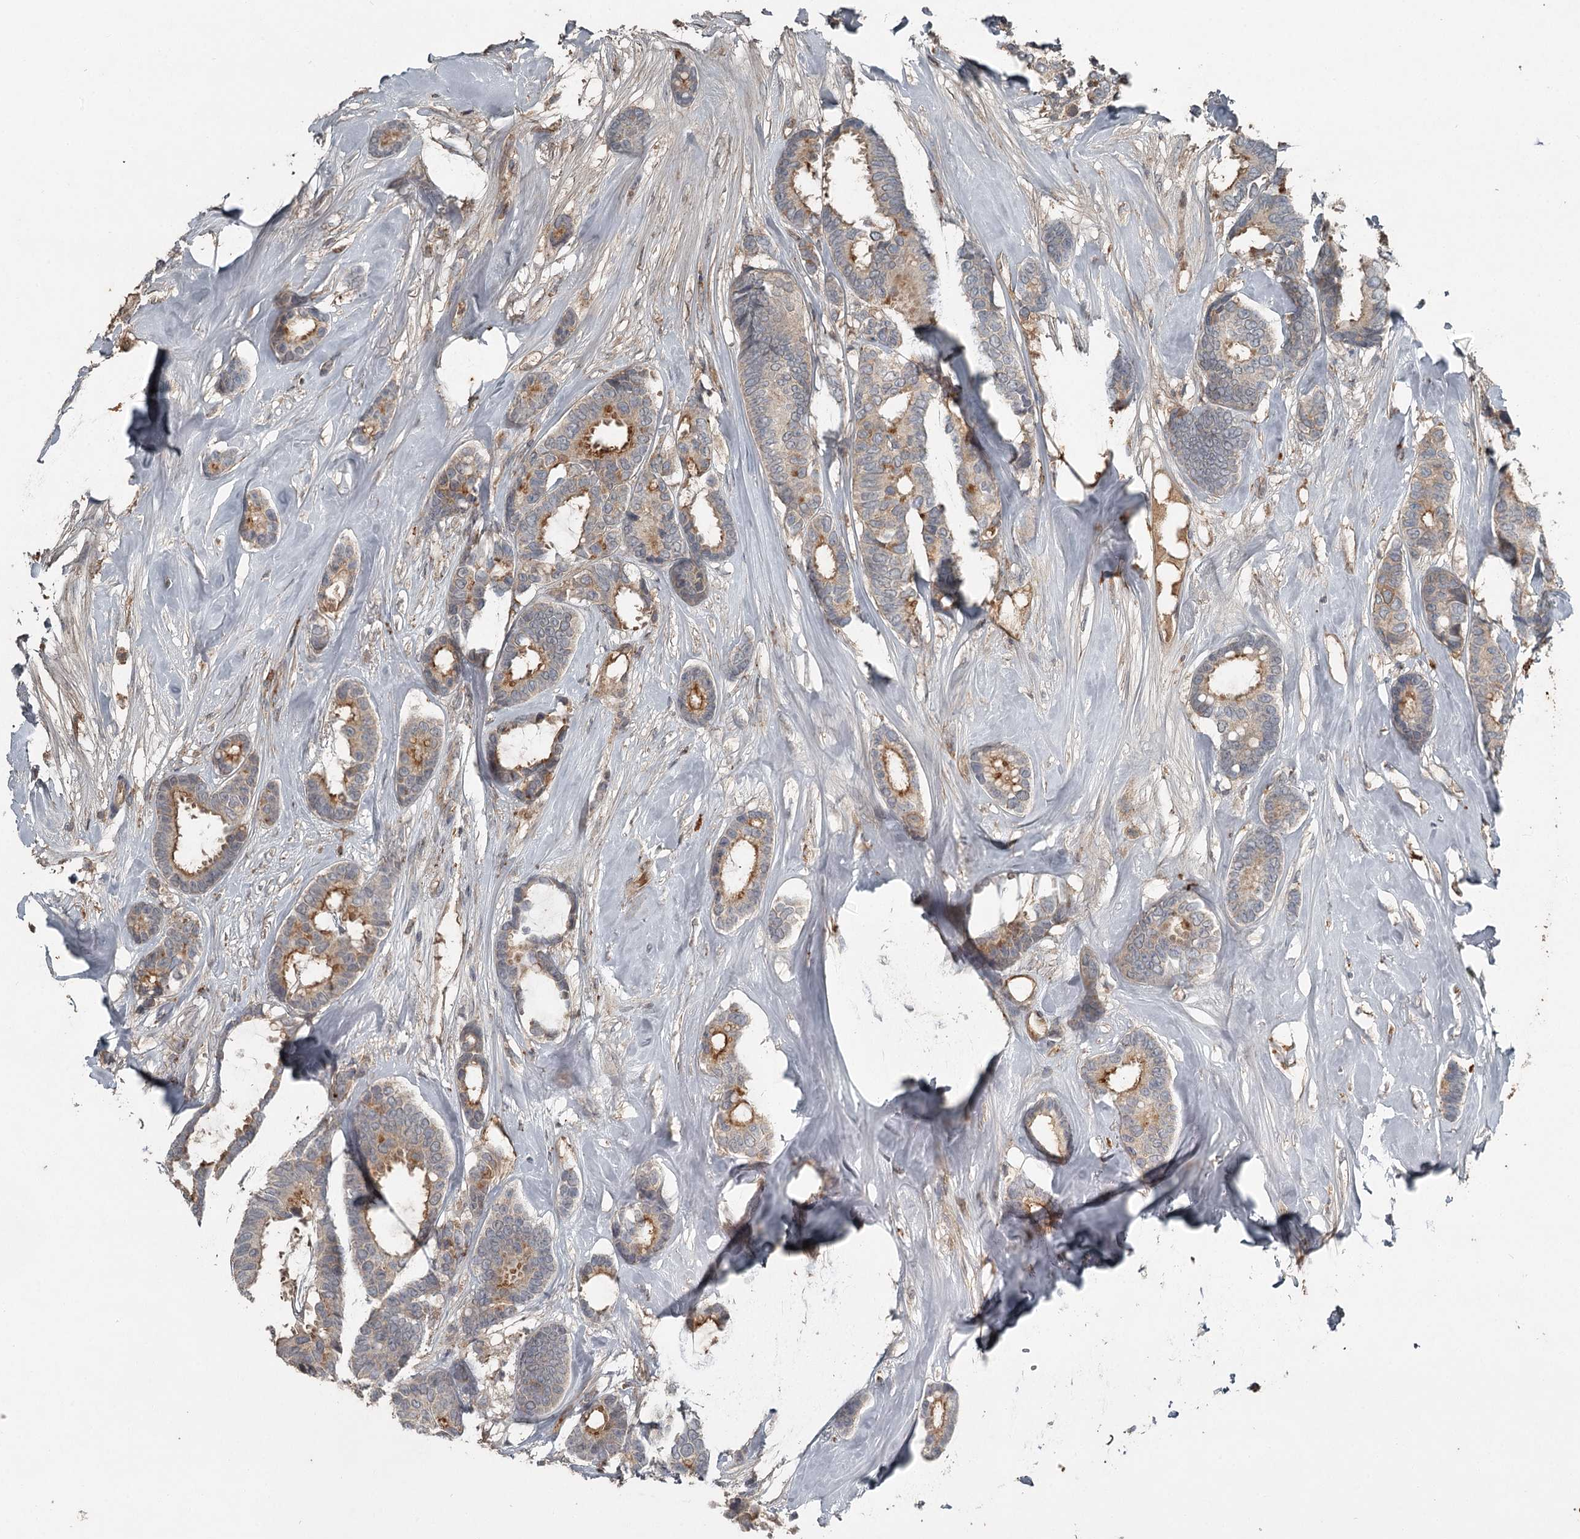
{"staining": {"intensity": "moderate", "quantity": "<25%", "location": "cytoplasmic/membranous"}, "tissue": "breast cancer", "cell_type": "Tumor cells", "image_type": "cancer", "snomed": [{"axis": "morphology", "description": "Duct carcinoma"}, {"axis": "topography", "description": "Breast"}], "caption": "Immunohistochemistry (DAB) staining of breast cancer demonstrates moderate cytoplasmic/membranous protein positivity in approximately <25% of tumor cells. (Brightfield microscopy of DAB IHC at high magnification).", "gene": "SLC39A8", "patient": {"sex": "female", "age": 87}}